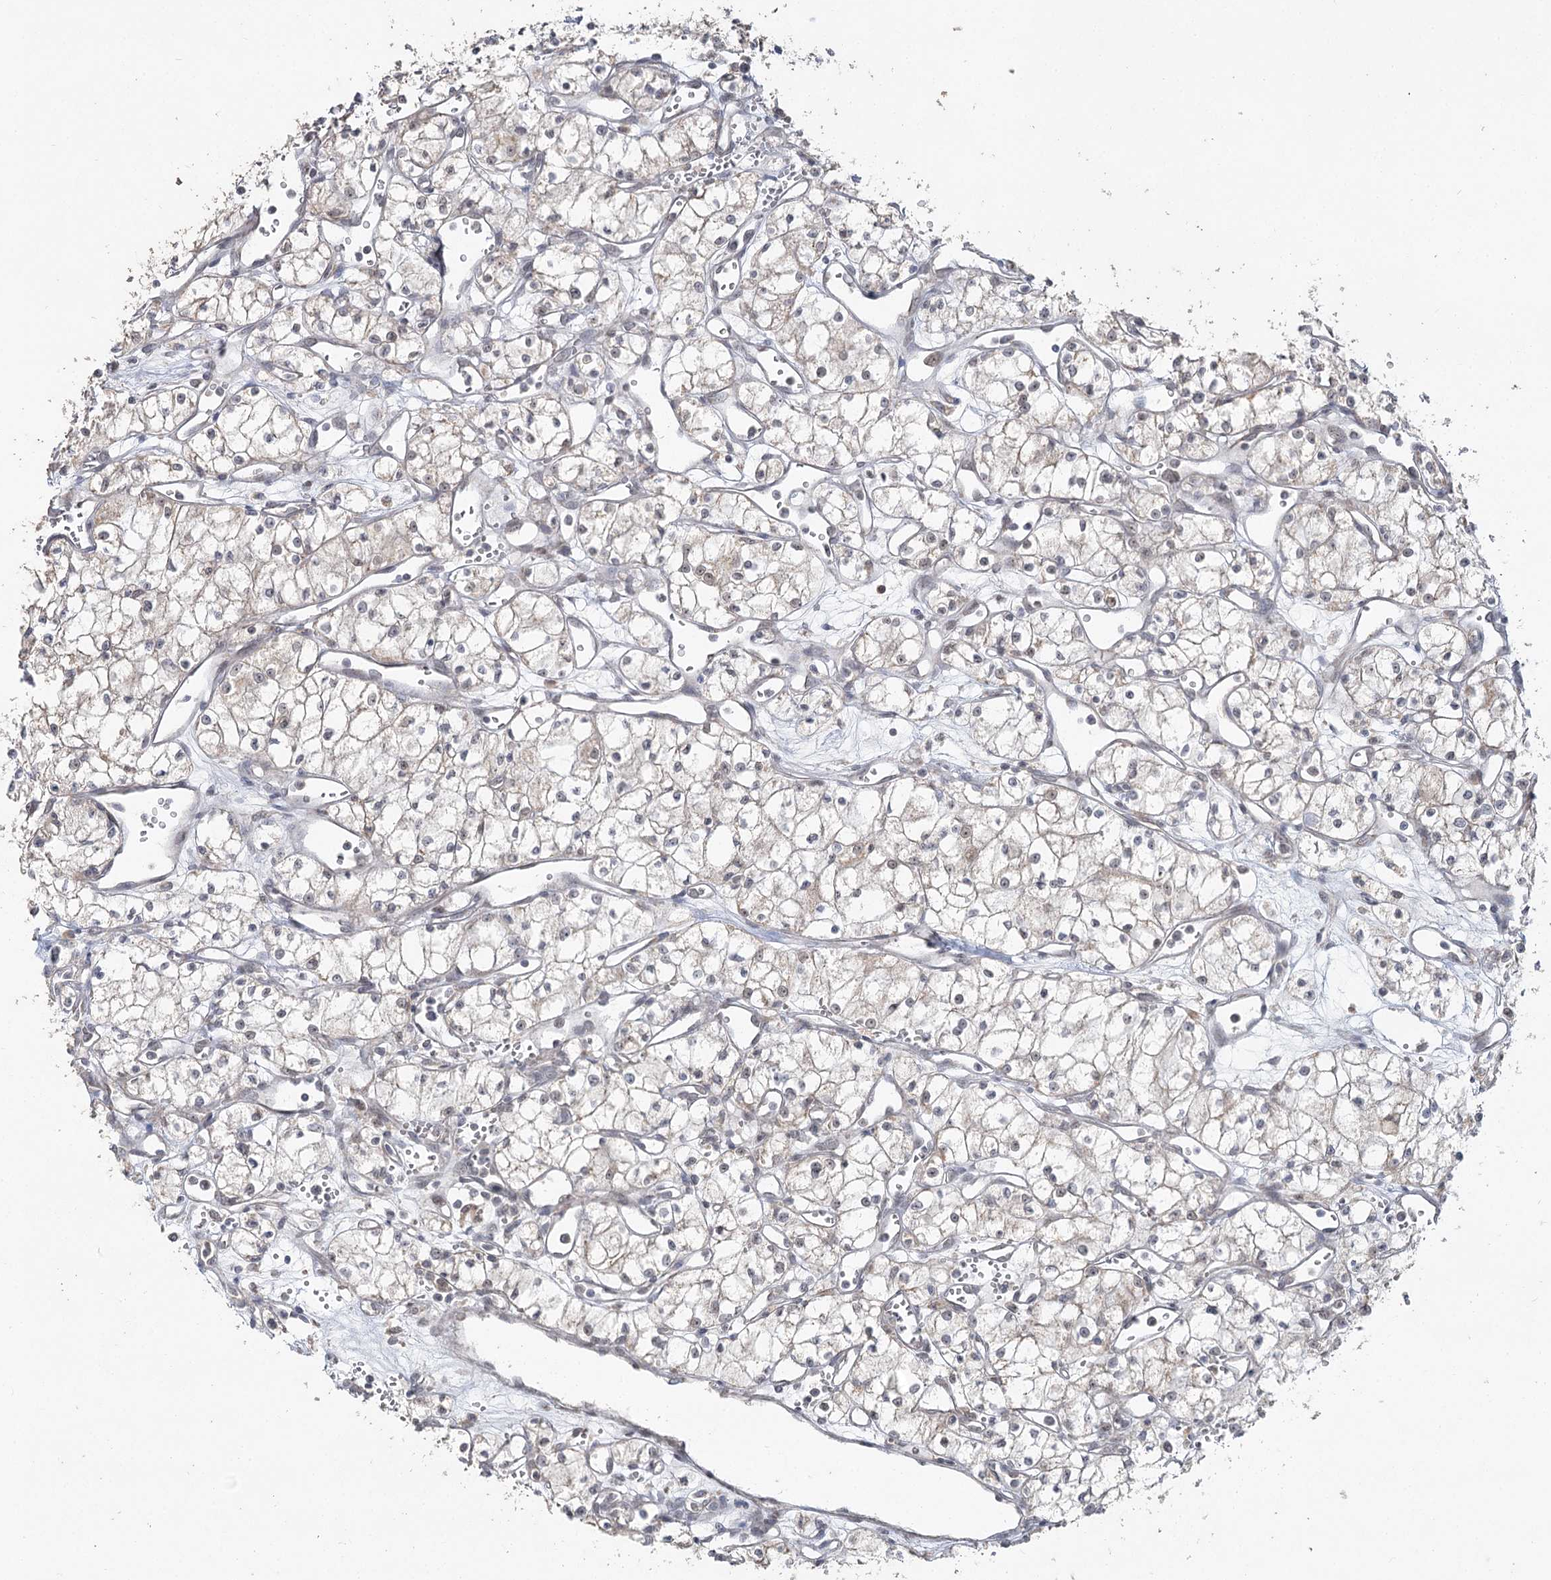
{"staining": {"intensity": "negative", "quantity": "none", "location": "none"}, "tissue": "renal cancer", "cell_type": "Tumor cells", "image_type": "cancer", "snomed": [{"axis": "morphology", "description": "Adenocarcinoma, NOS"}, {"axis": "topography", "description": "Kidney"}], "caption": "IHC image of renal adenocarcinoma stained for a protein (brown), which shows no positivity in tumor cells.", "gene": "RUFY4", "patient": {"sex": "male", "age": 59}}